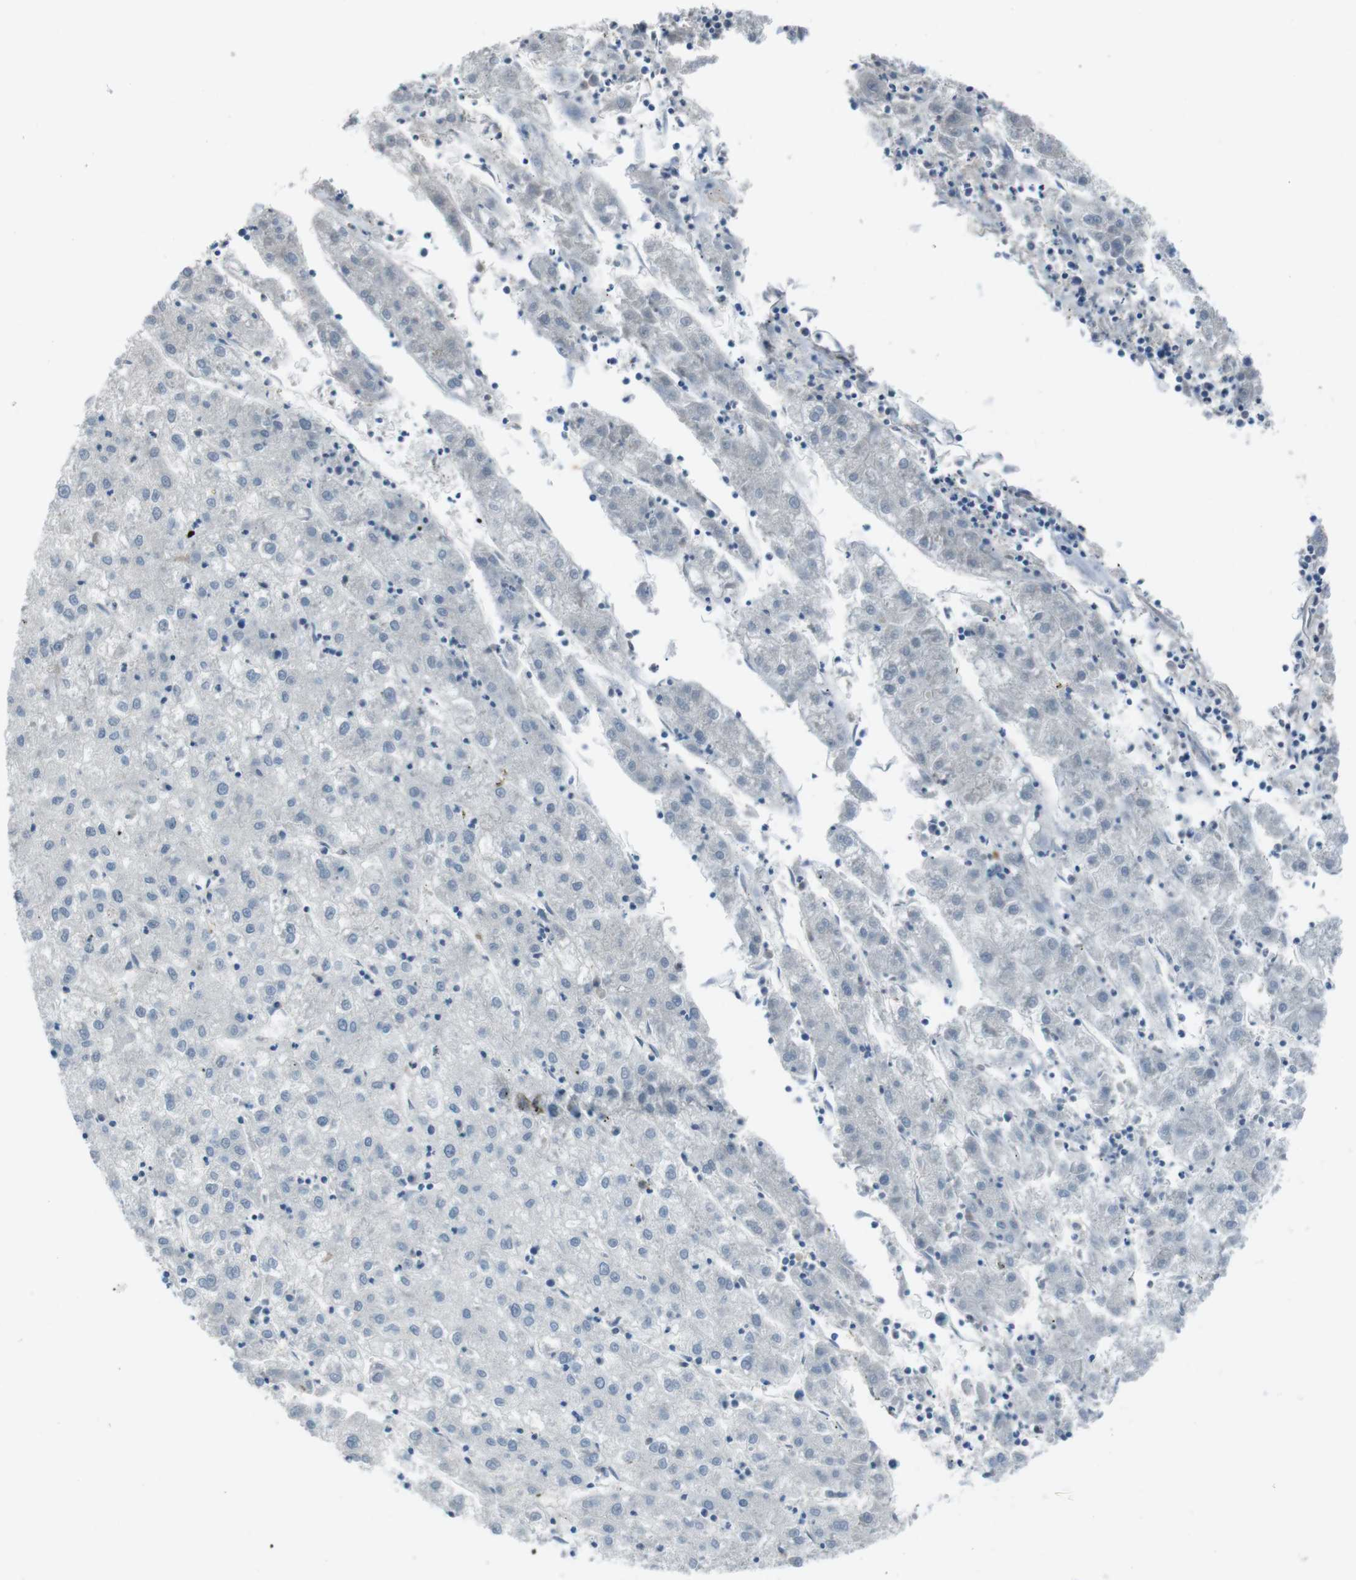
{"staining": {"intensity": "negative", "quantity": "none", "location": "none"}, "tissue": "liver cancer", "cell_type": "Tumor cells", "image_type": "cancer", "snomed": [{"axis": "morphology", "description": "Carcinoma, Hepatocellular, NOS"}, {"axis": "topography", "description": "Liver"}], "caption": "A histopathology image of liver cancer stained for a protein reveals no brown staining in tumor cells. (Brightfield microscopy of DAB immunohistochemistry at high magnification).", "gene": "ANK2", "patient": {"sex": "male", "age": 72}}